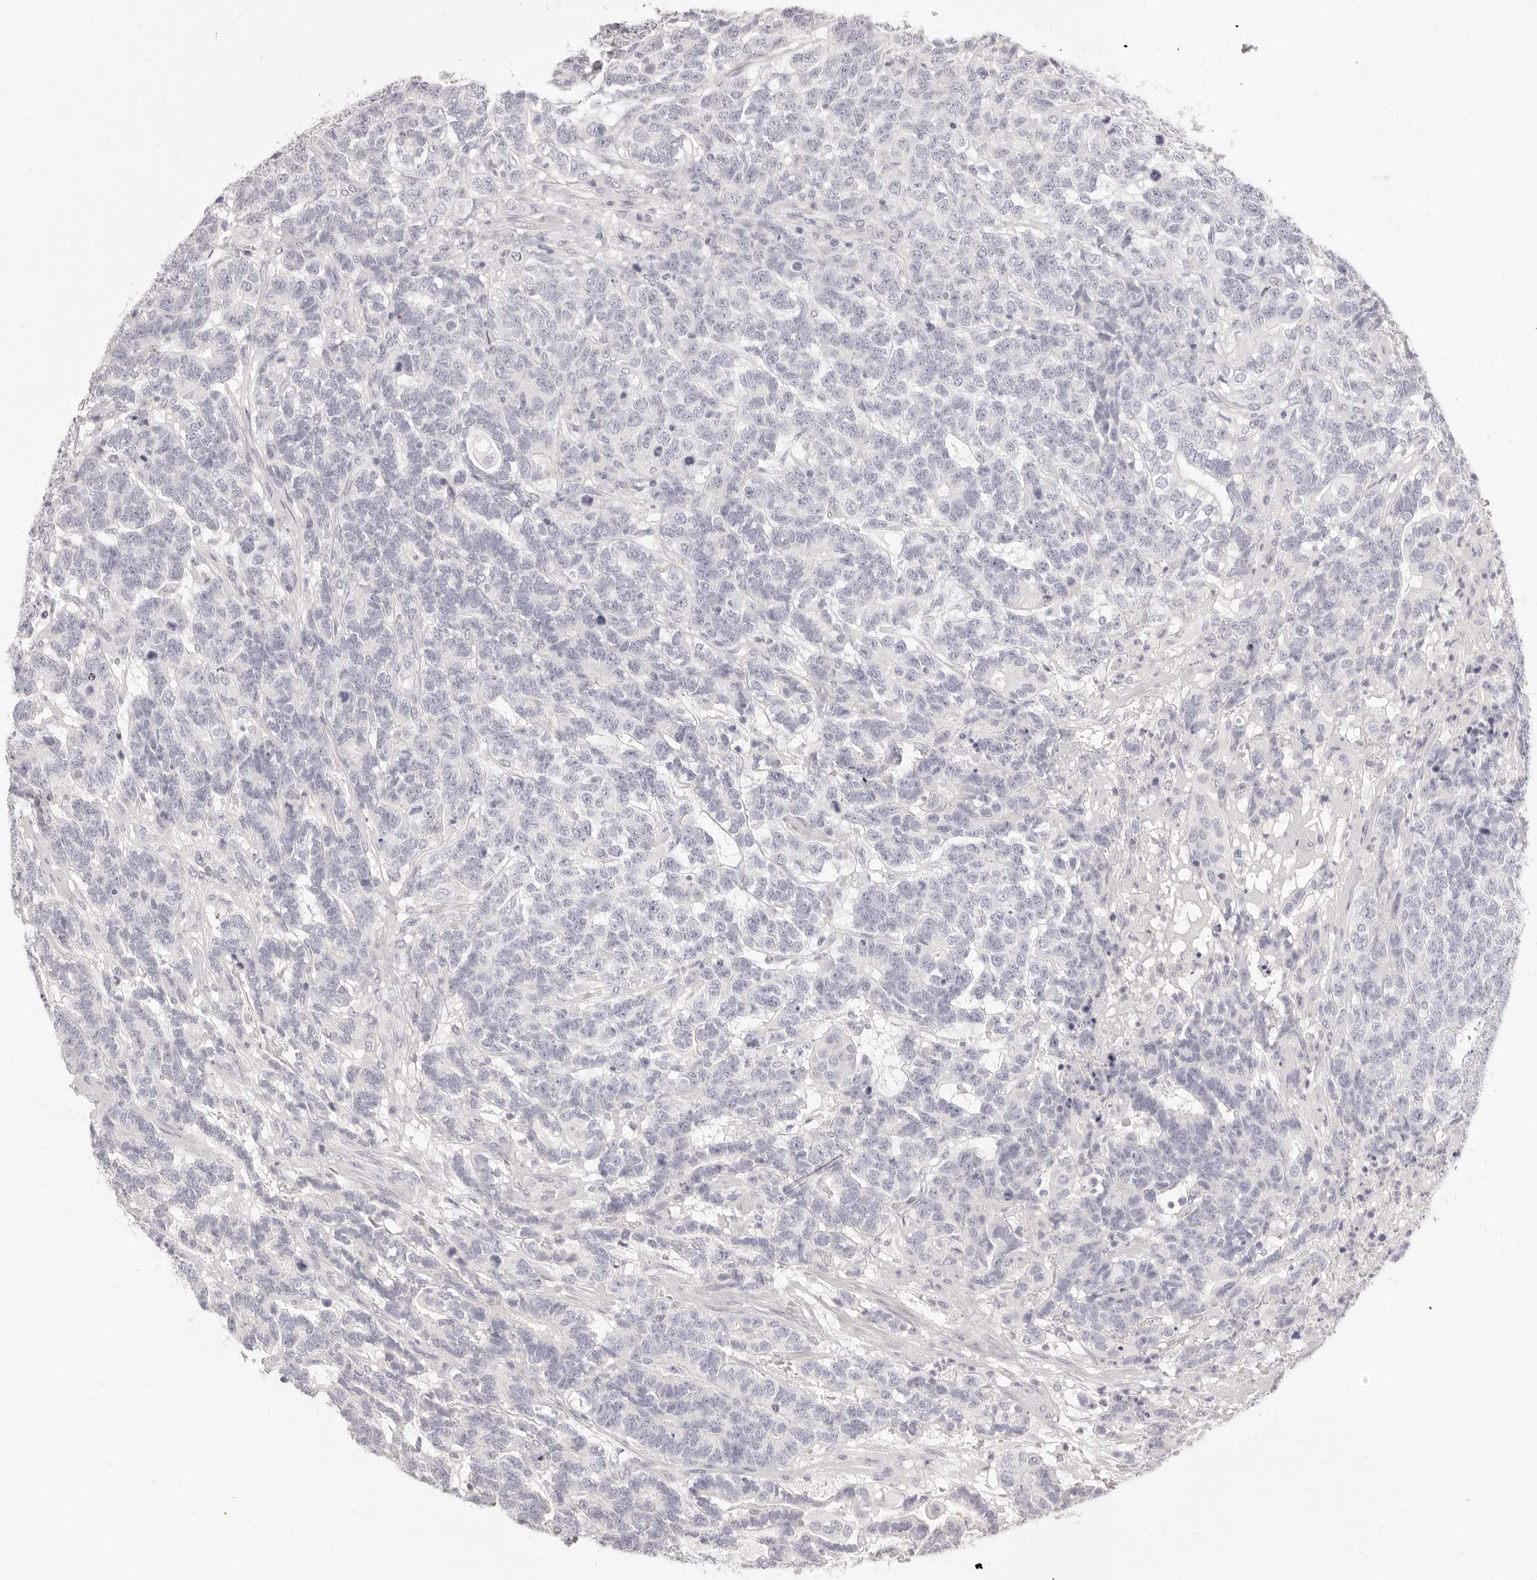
{"staining": {"intensity": "negative", "quantity": "none", "location": "none"}, "tissue": "testis cancer", "cell_type": "Tumor cells", "image_type": "cancer", "snomed": [{"axis": "morphology", "description": "Carcinoma, Embryonal, NOS"}, {"axis": "topography", "description": "Testis"}], "caption": "Immunohistochemical staining of human testis embryonal carcinoma exhibits no significant staining in tumor cells.", "gene": "FABP1", "patient": {"sex": "male", "age": 26}}